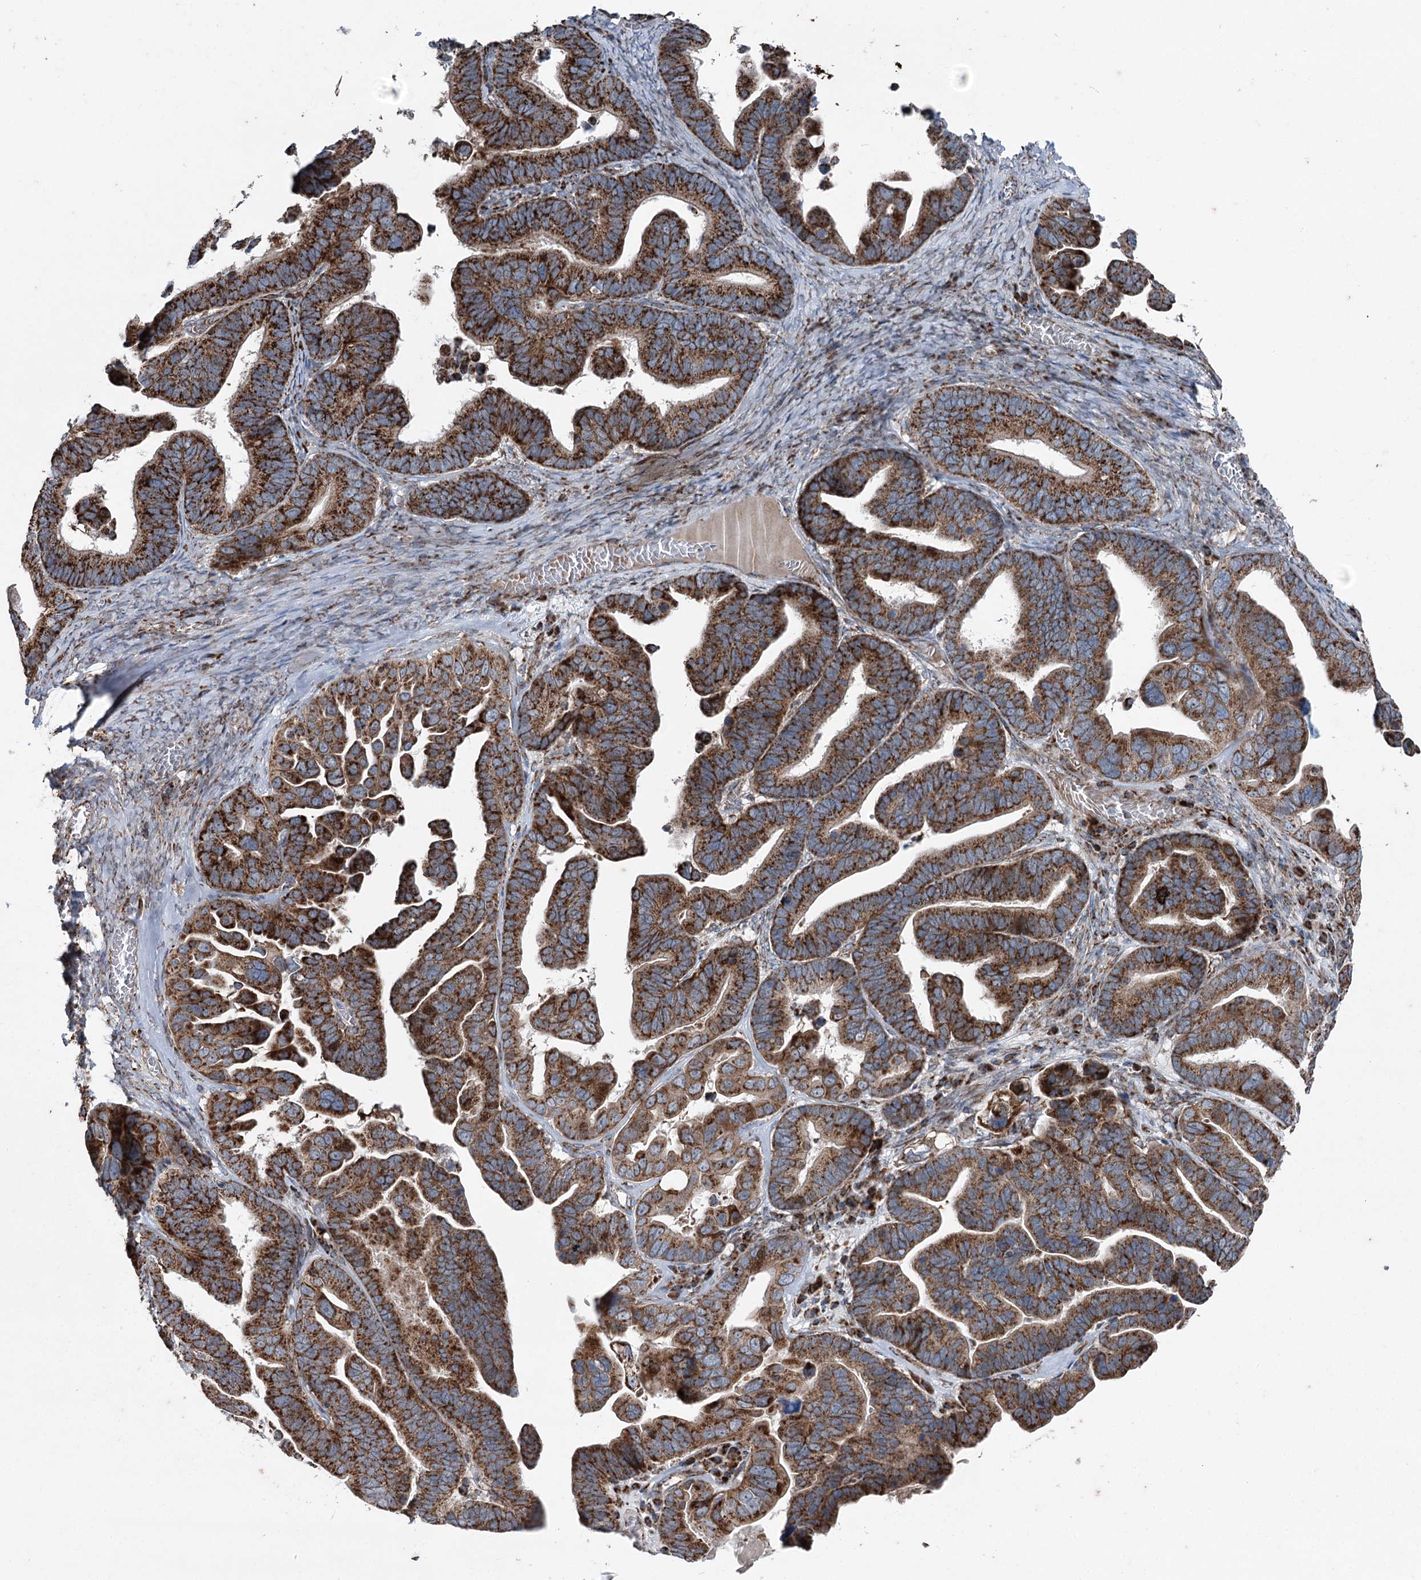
{"staining": {"intensity": "strong", "quantity": ">75%", "location": "cytoplasmic/membranous"}, "tissue": "ovarian cancer", "cell_type": "Tumor cells", "image_type": "cancer", "snomed": [{"axis": "morphology", "description": "Cystadenocarcinoma, serous, NOS"}, {"axis": "topography", "description": "Ovary"}], "caption": "High-power microscopy captured an IHC photomicrograph of ovarian serous cystadenocarcinoma, revealing strong cytoplasmic/membranous positivity in about >75% of tumor cells.", "gene": "UCN3", "patient": {"sex": "female", "age": 56}}